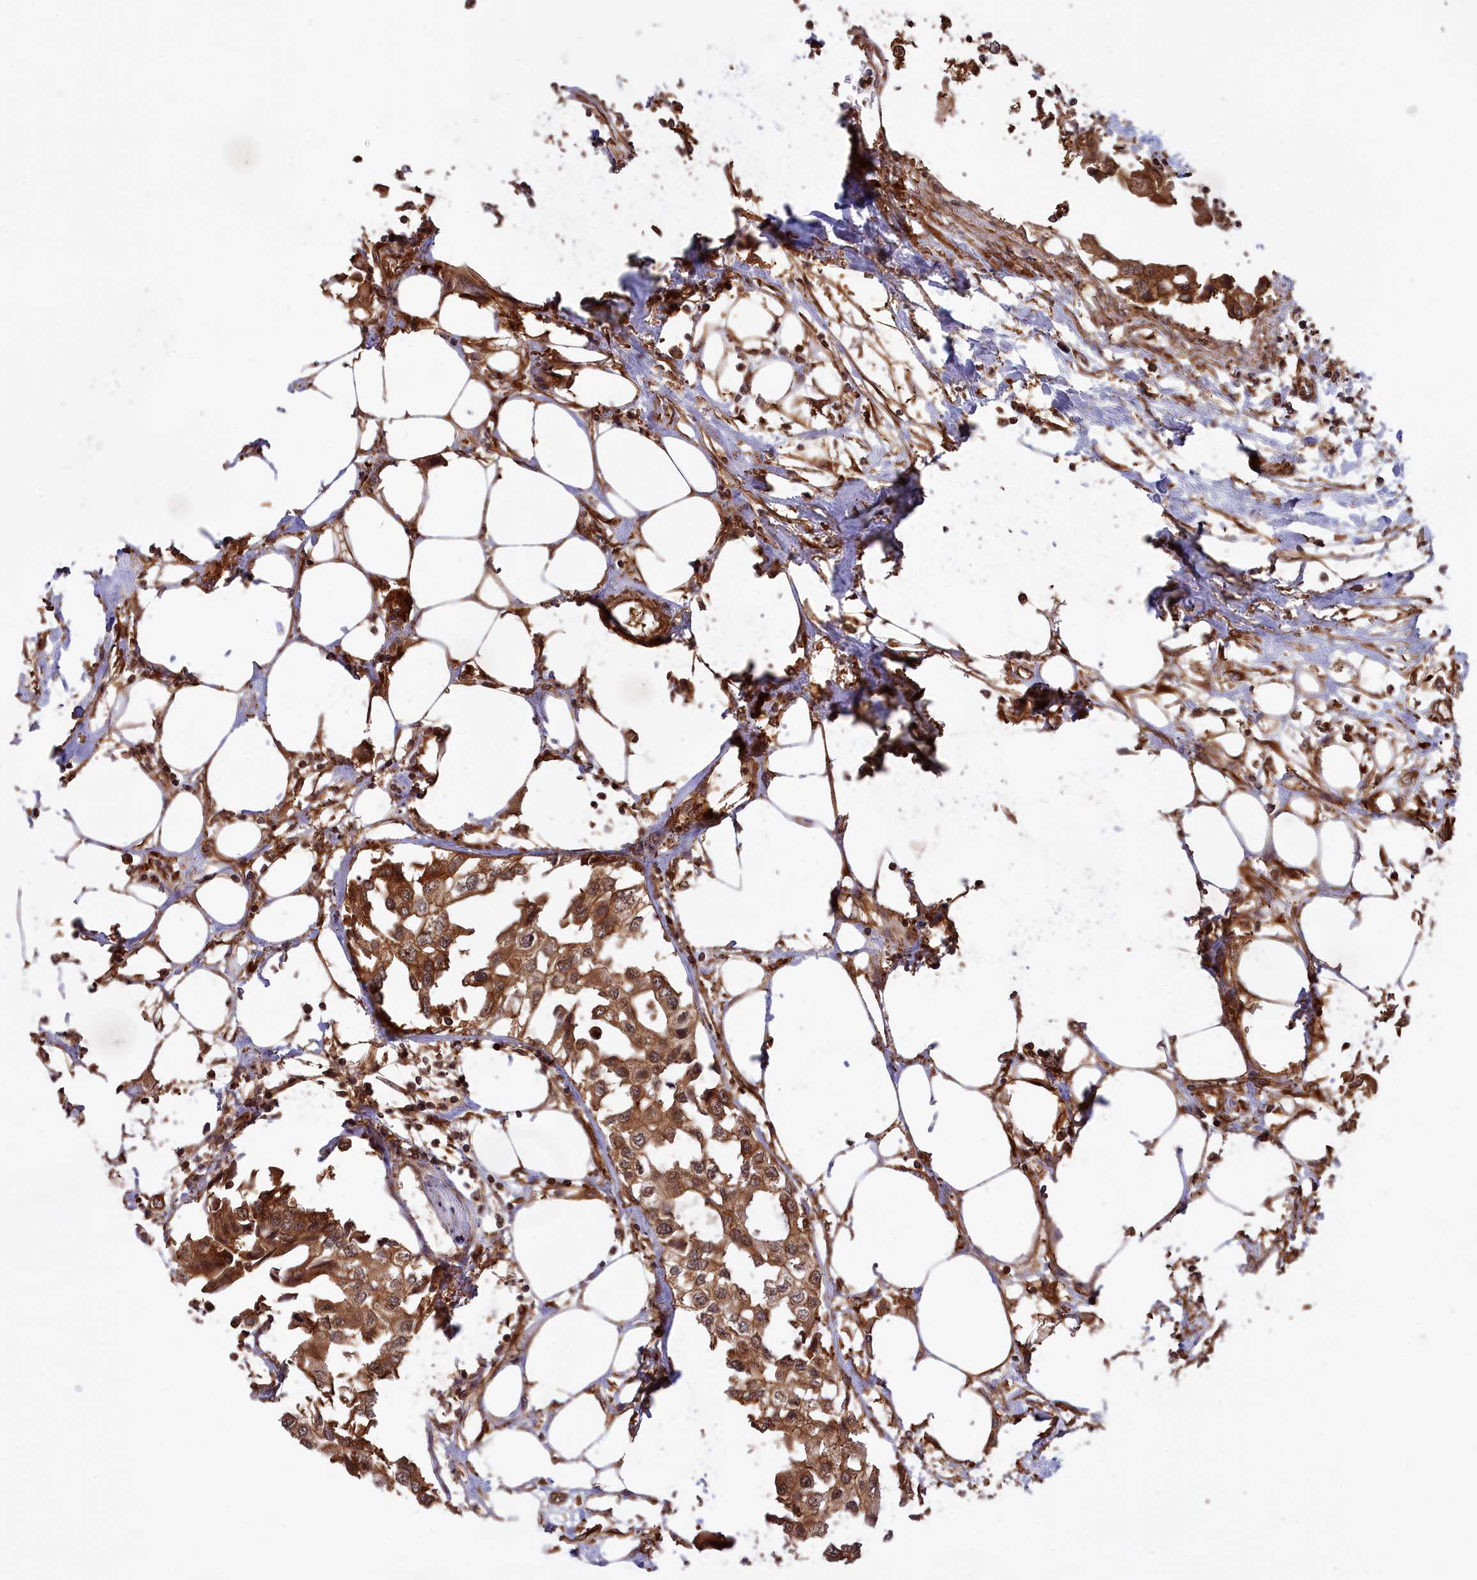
{"staining": {"intensity": "moderate", "quantity": ">75%", "location": "cytoplasmic/membranous,nuclear"}, "tissue": "urothelial cancer", "cell_type": "Tumor cells", "image_type": "cancer", "snomed": [{"axis": "morphology", "description": "Urothelial carcinoma, High grade"}, {"axis": "topography", "description": "Urinary bladder"}], "caption": "Immunohistochemical staining of high-grade urothelial carcinoma reveals medium levels of moderate cytoplasmic/membranous and nuclear expression in about >75% of tumor cells.", "gene": "CCDC174", "patient": {"sex": "male", "age": 64}}